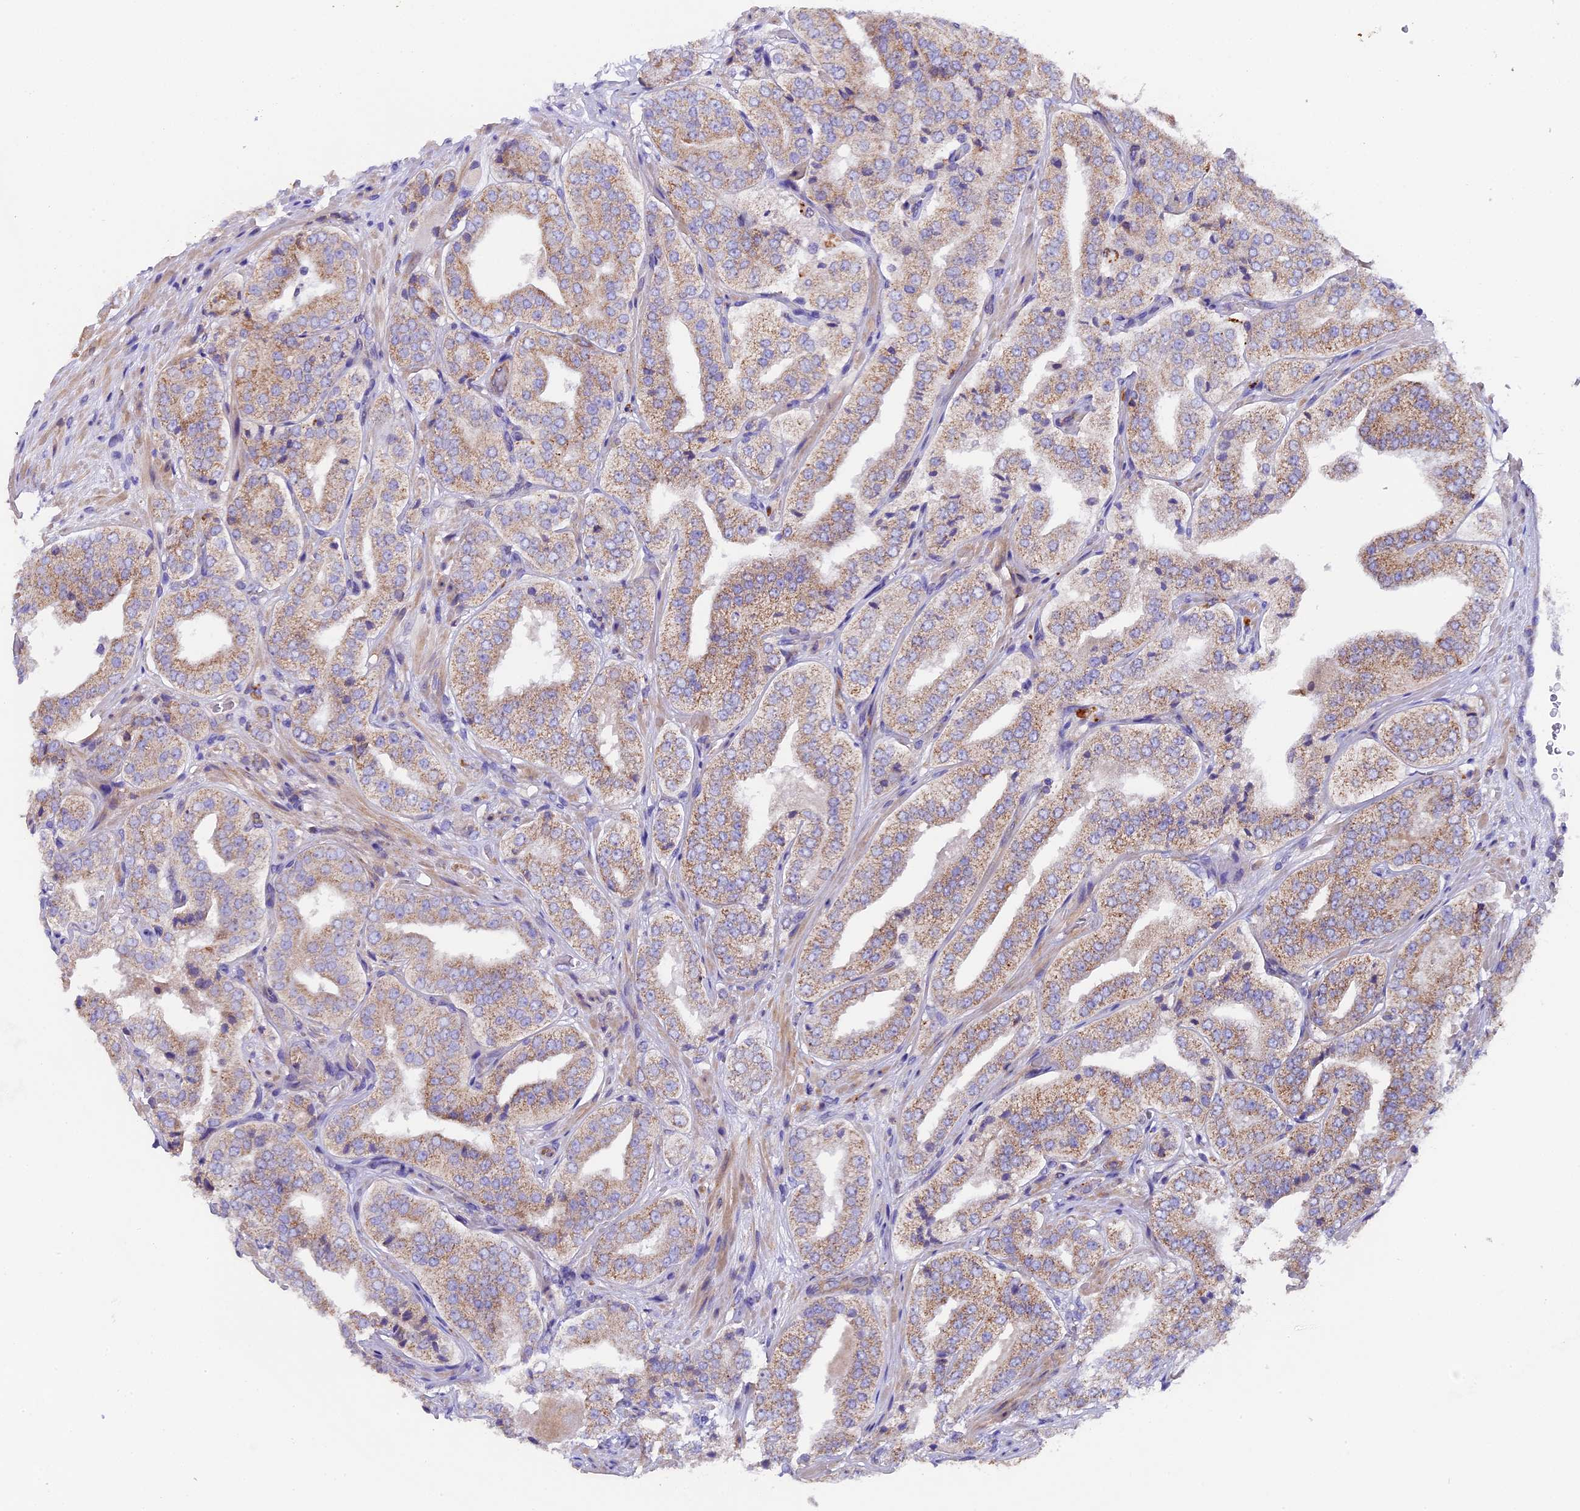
{"staining": {"intensity": "moderate", "quantity": ">75%", "location": "cytoplasmic/membranous"}, "tissue": "prostate cancer", "cell_type": "Tumor cells", "image_type": "cancer", "snomed": [{"axis": "morphology", "description": "Adenocarcinoma, High grade"}, {"axis": "topography", "description": "Prostate"}], "caption": "Immunohistochemistry of human prostate cancer (high-grade adenocarcinoma) demonstrates medium levels of moderate cytoplasmic/membranous positivity in about >75% of tumor cells.", "gene": "PIGU", "patient": {"sex": "male", "age": 71}}